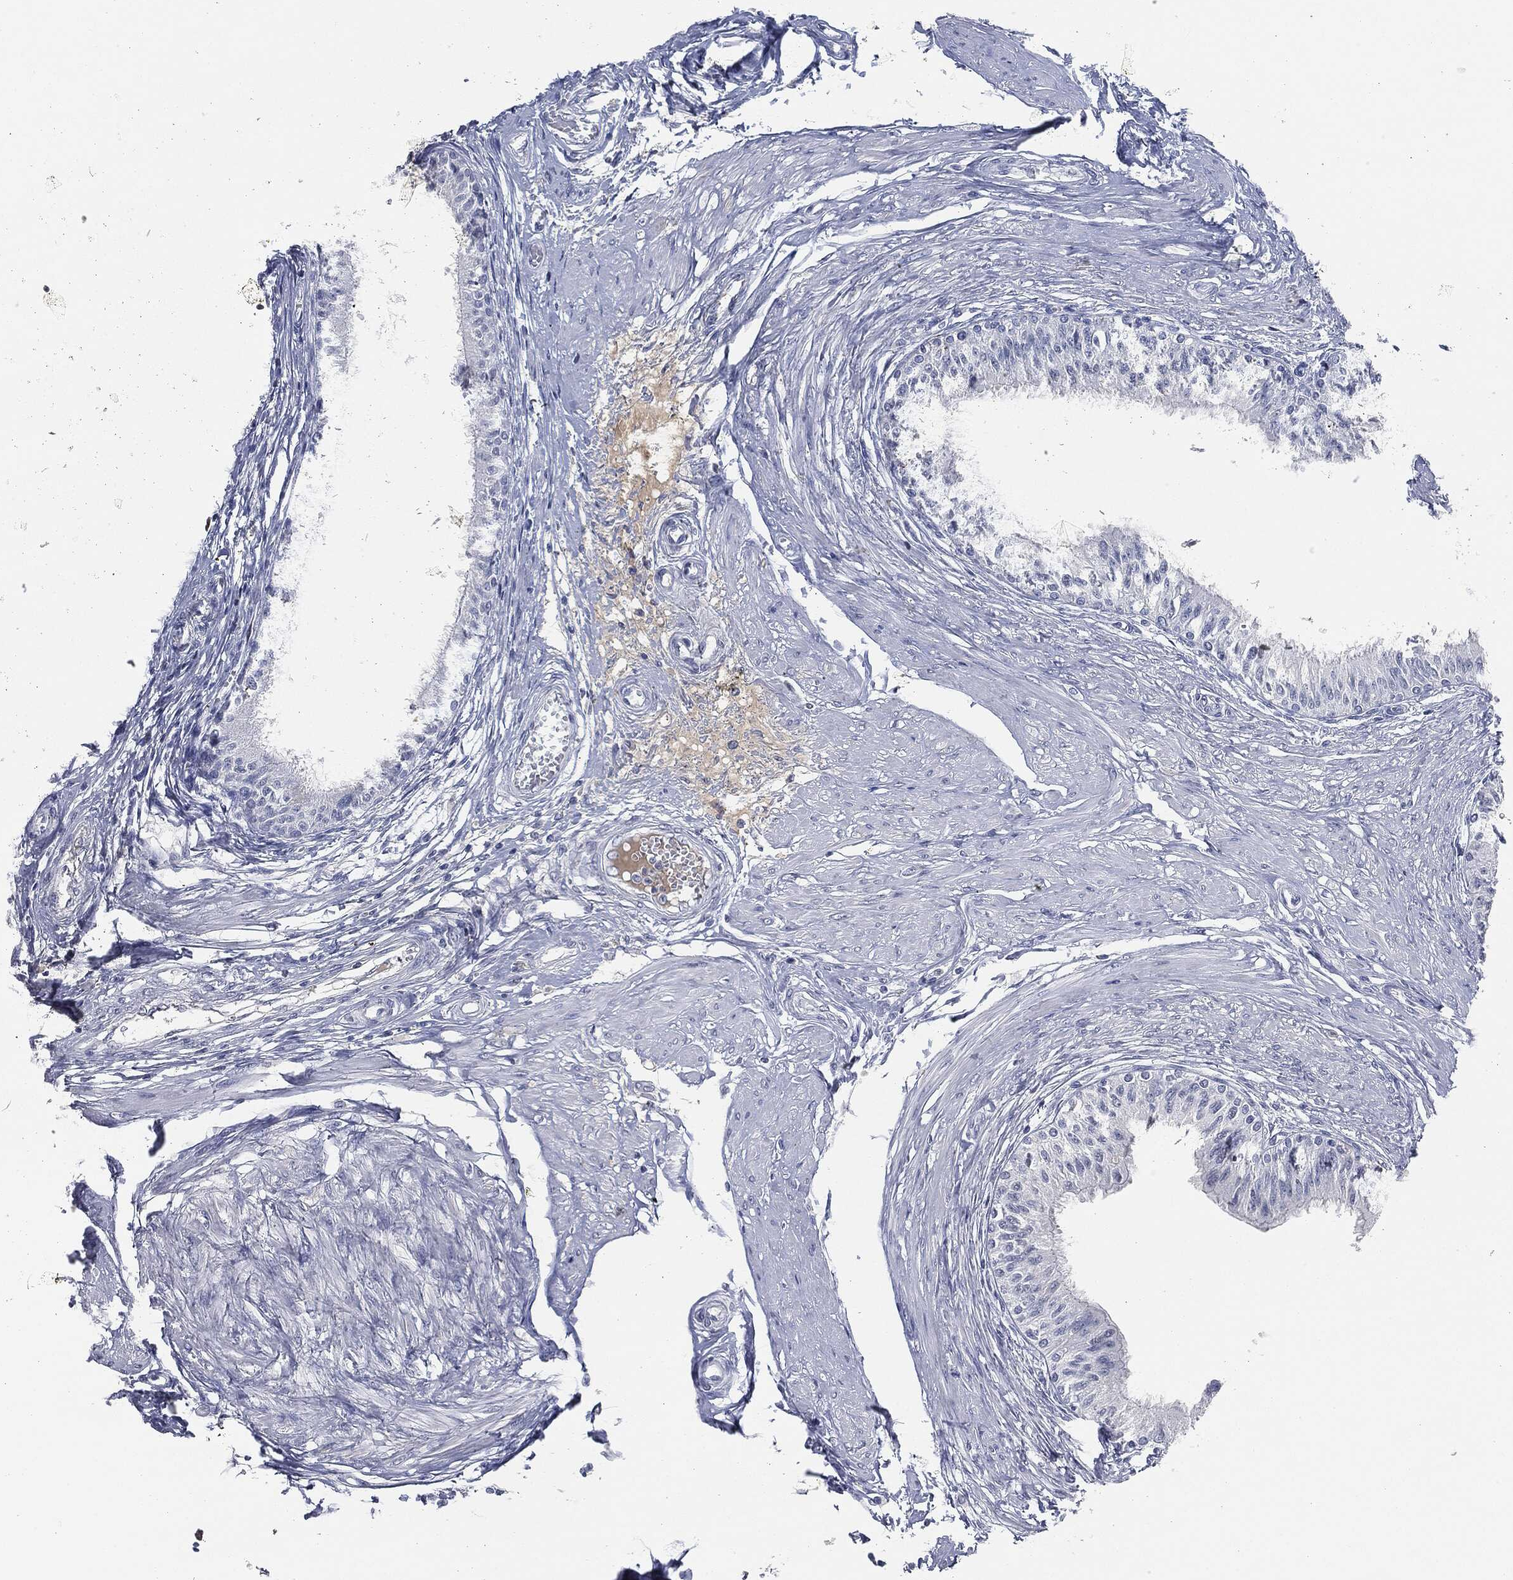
{"staining": {"intensity": "negative", "quantity": "none", "location": "none"}, "tissue": "epididymis", "cell_type": "Glandular cells", "image_type": "normal", "snomed": [{"axis": "morphology", "description": "Normal tissue, NOS"}, {"axis": "morphology", "description": "Seminoma, NOS"}, {"axis": "topography", "description": "Testis"}, {"axis": "topography", "description": "Epididymis"}], "caption": "Immunohistochemical staining of benign human epididymis displays no significant positivity in glandular cells.", "gene": "SIGLEC7", "patient": {"sex": "male", "age": 61}}